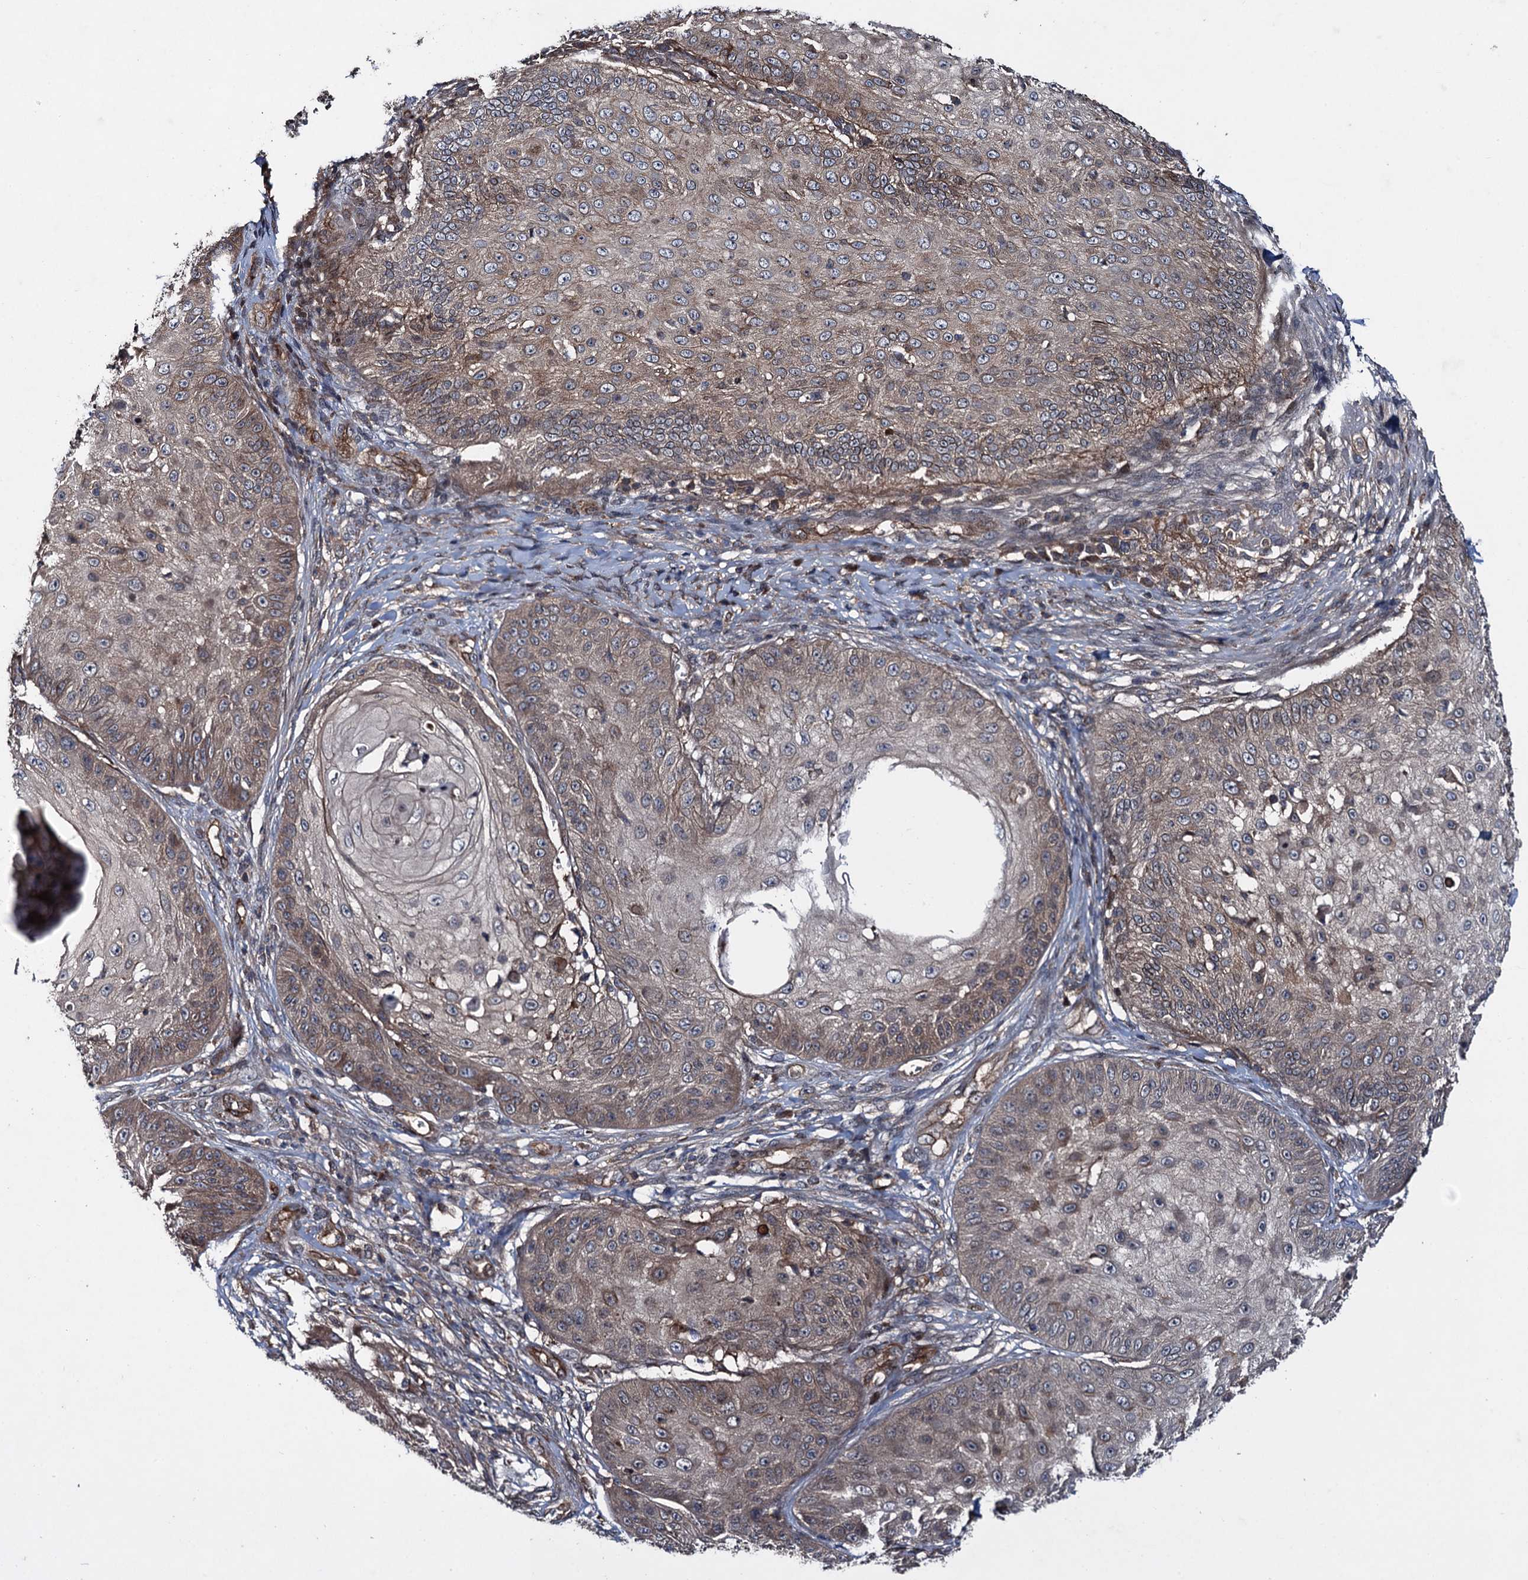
{"staining": {"intensity": "weak", "quantity": "25%-75%", "location": "cytoplasmic/membranous"}, "tissue": "skin cancer", "cell_type": "Tumor cells", "image_type": "cancer", "snomed": [{"axis": "morphology", "description": "Squamous cell carcinoma, NOS"}, {"axis": "topography", "description": "Skin"}], "caption": "The image exhibits staining of skin squamous cell carcinoma, revealing weak cytoplasmic/membranous protein expression (brown color) within tumor cells. The staining was performed using DAB to visualize the protein expression in brown, while the nuclei were stained in blue with hematoxylin (Magnification: 20x).", "gene": "RHOBTB1", "patient": {"sex": "male", "age": 70}}